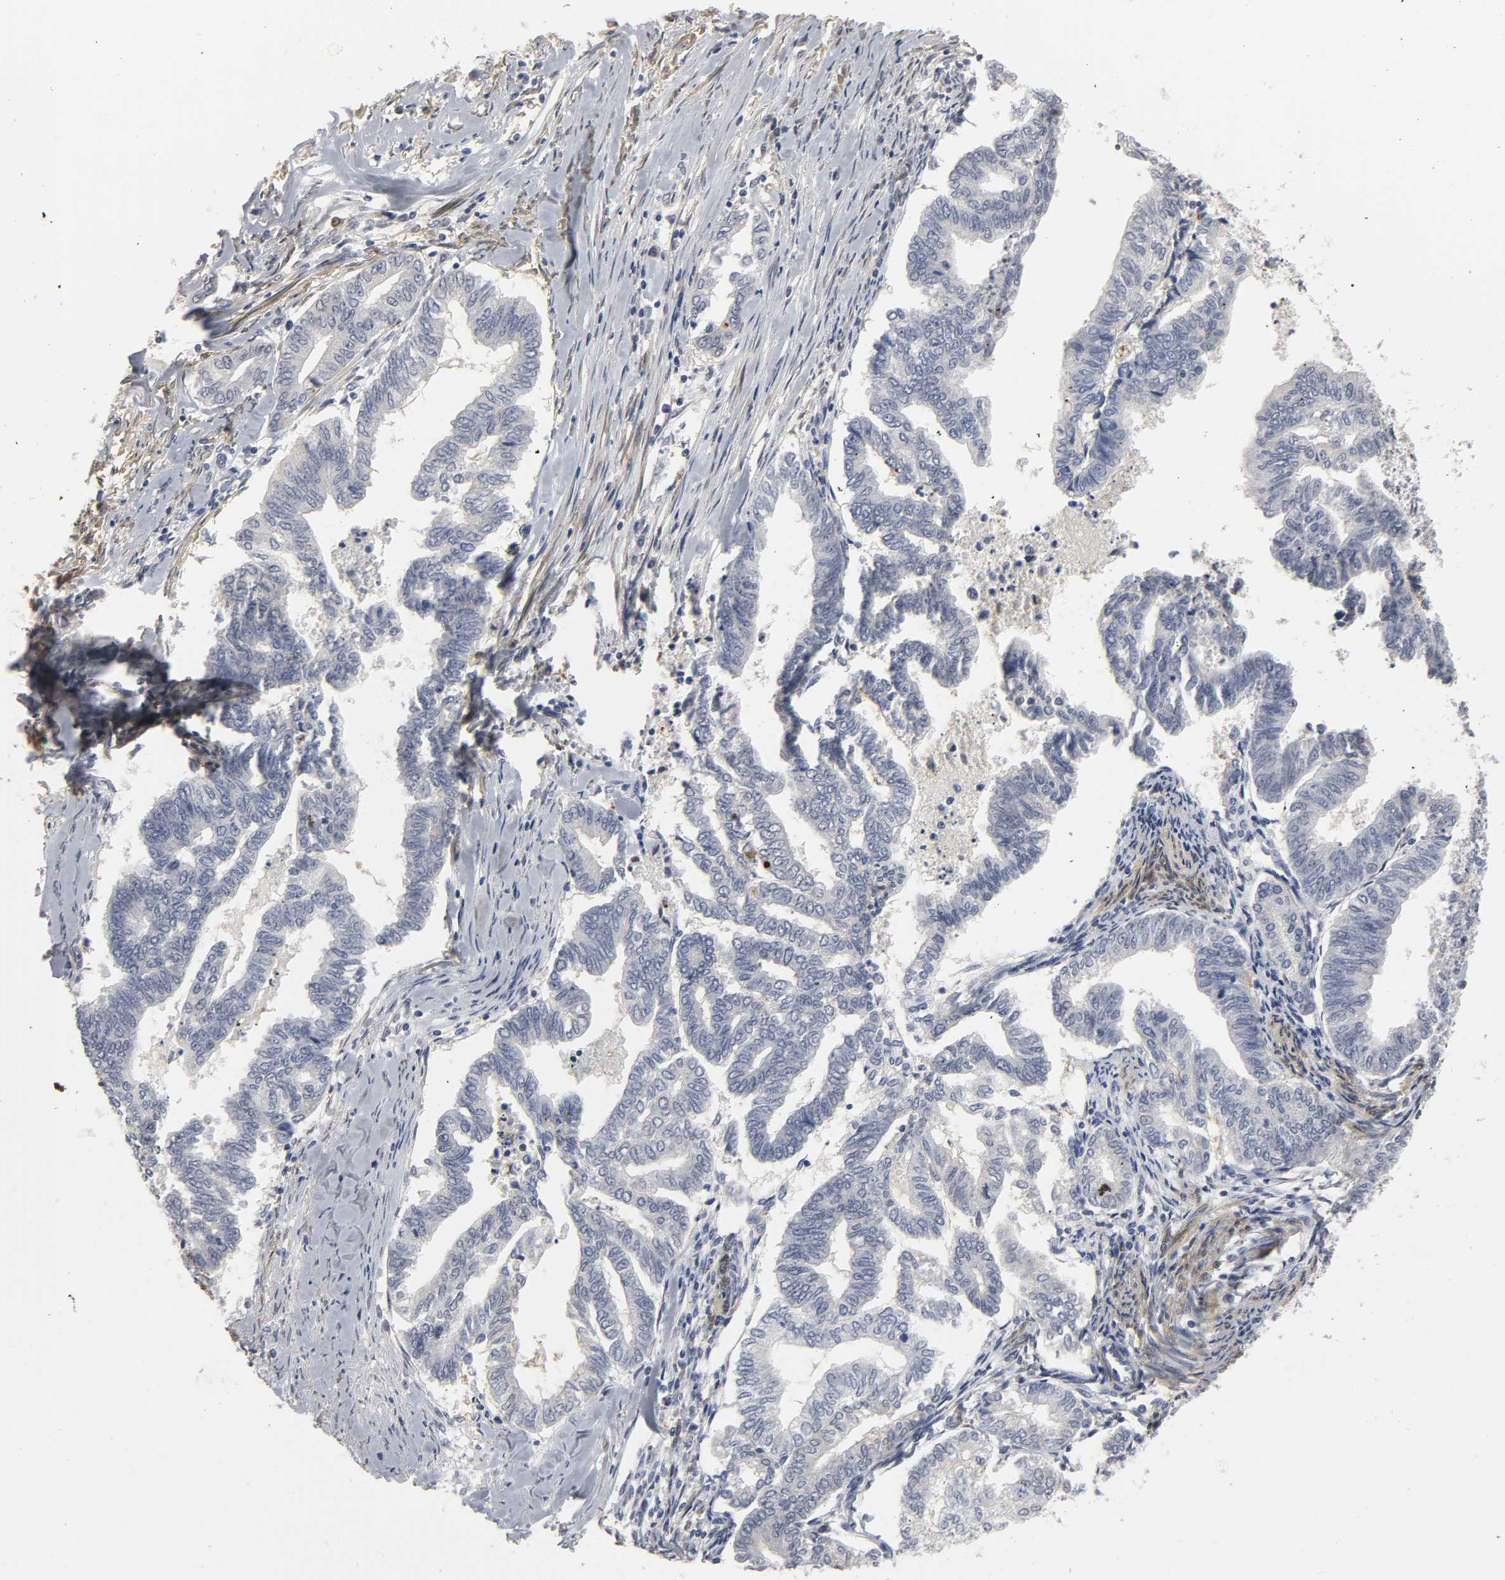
{"staining": {"intensity": "negative", "quantity": "none", "location": "none"}, "tissue": "endometrial cancer", "cell_type": "Tumor cells", "image_type": "cancer", "snomed": [{"axis": "morphology", "description": "Adenocarcinoma, NOS"}, {"axis": "topography", "description": "Endometrium"}], "caption": "IHC histopathology image of endometrial cancer (adenocarcinoma) stained for a protein (brown), which reveals no expression in tumor cells. (Brightfield microscopy of DAB immunohistochemistry (IHC) at high magnification).", "gene": "PDLIM3", "patient": {"sex": "female", "age": 79}}